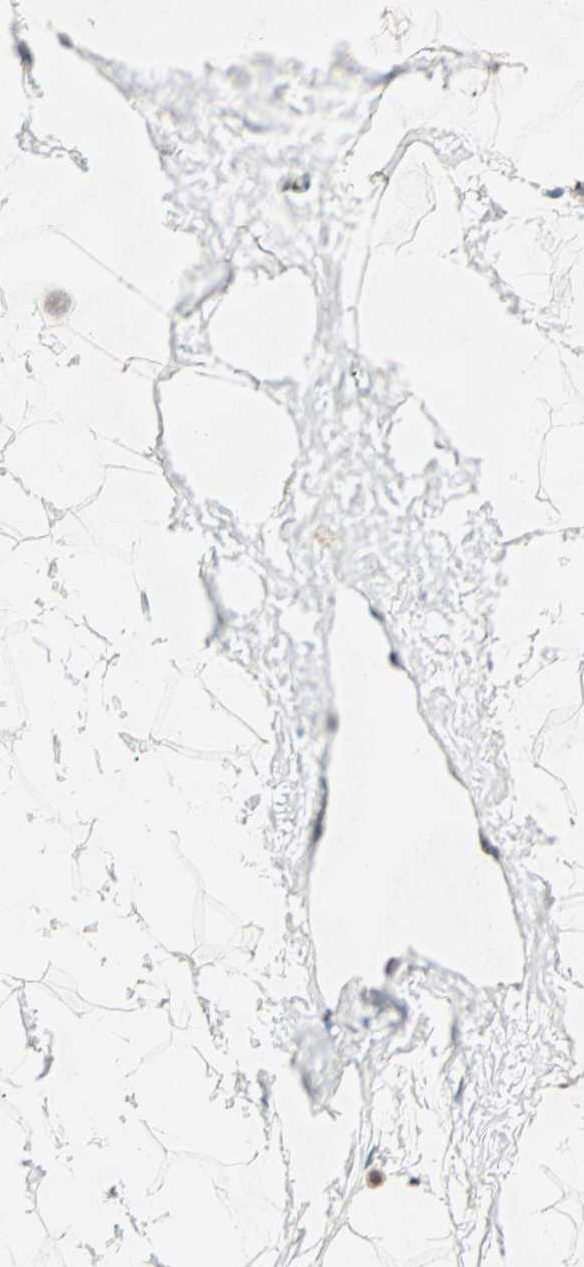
{"staining": {"intensity": "negative", "quantity": "none", "location": "none"}, "tissue": "breast", "cell_type": "Adipocytes", "image_type": "normal", "snomed": [{"axis": "morphology", "description": "Normal tissue, NOS"}, {"axis": "topography", "description": "Breast"}], "caption": "Immunohistochemistry (IHC) of unremarkable breast shows no expression in adipocytes. (Immunohistochemistry, brightfield microscopy, high magnification).", "gene": "PRDM2", "patient": {"sex": "female", "age": 23}}